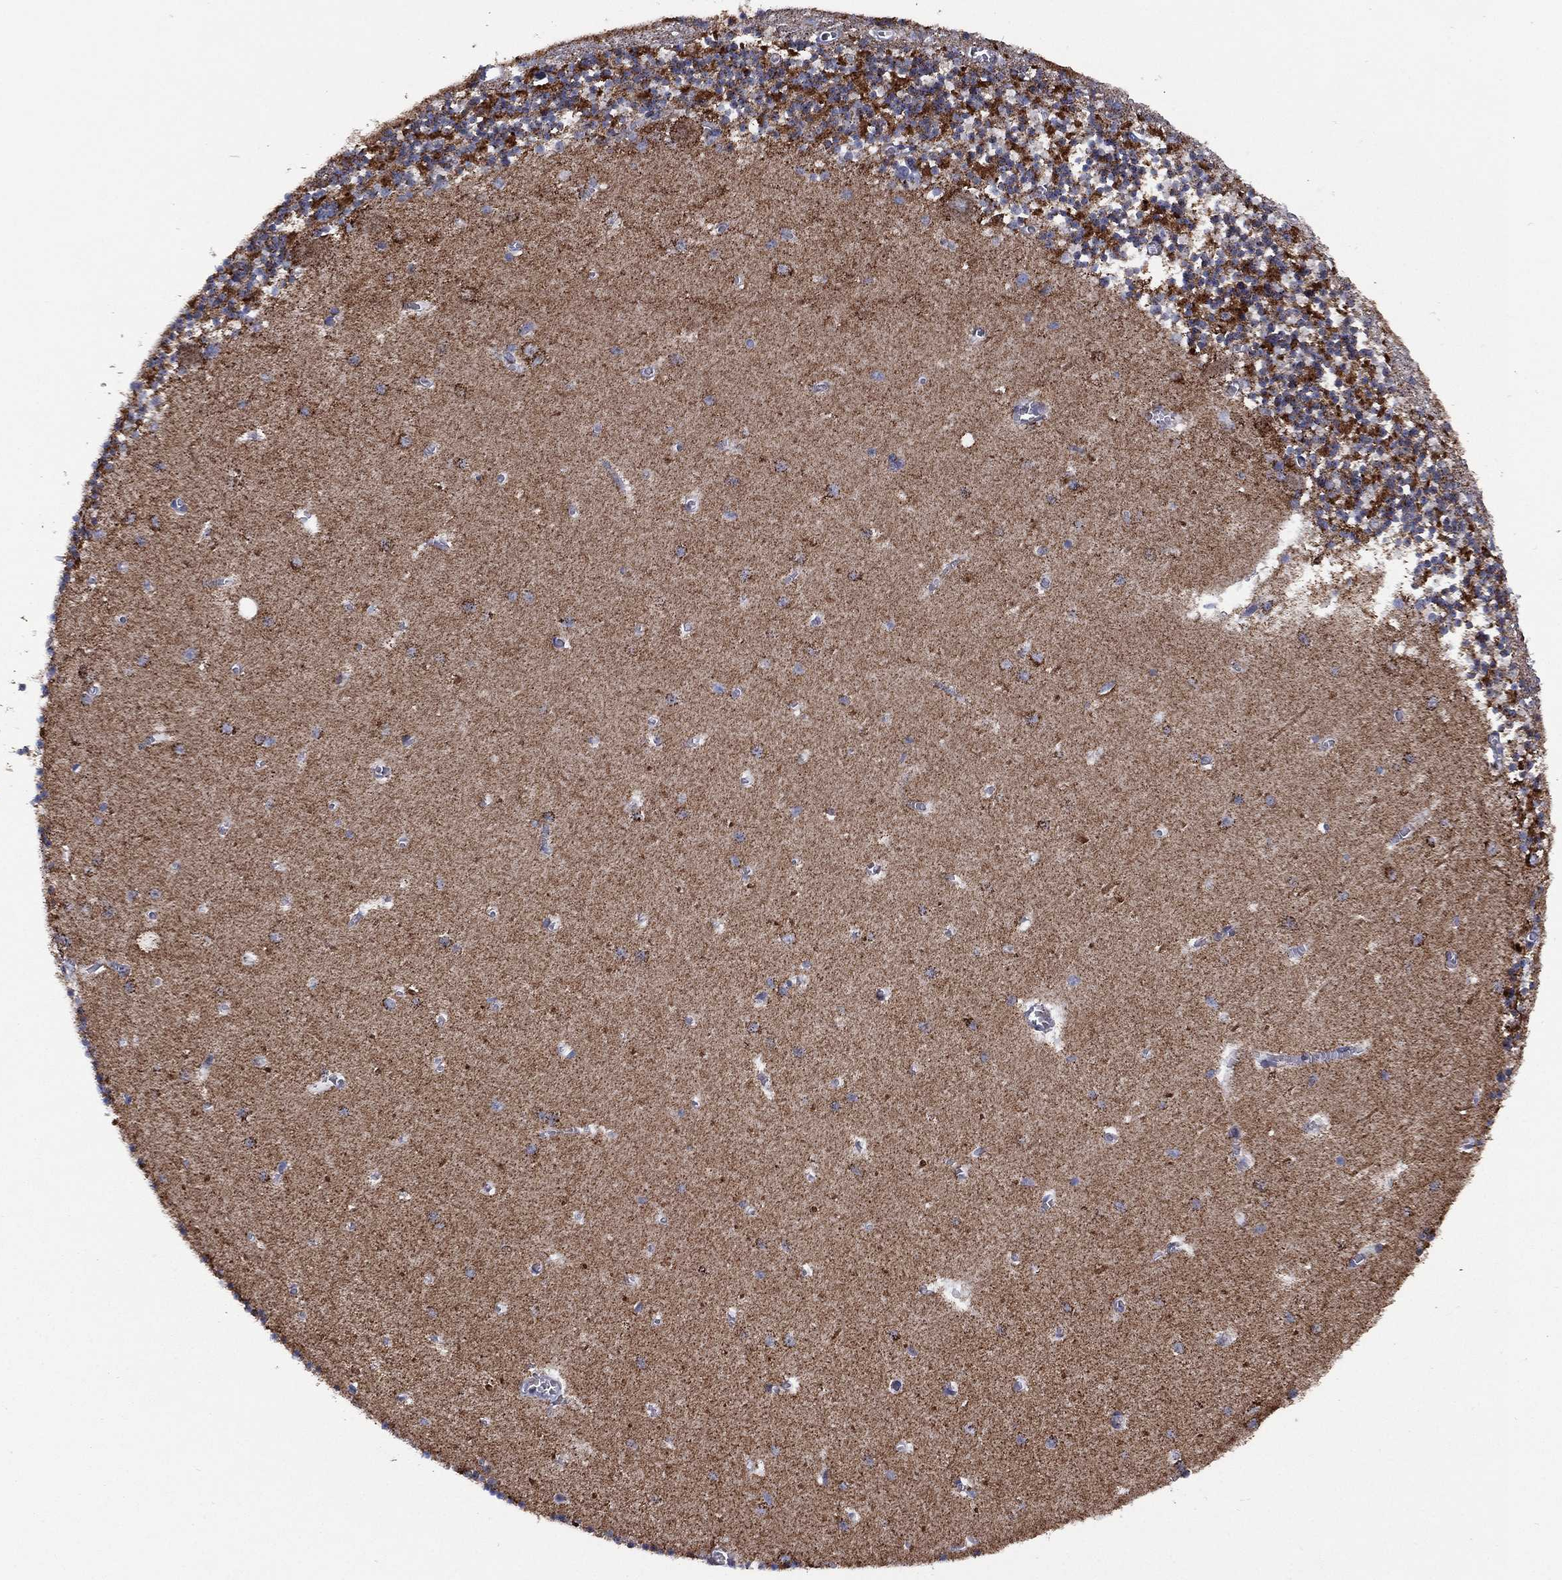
{"staining": {"intensity": "negative", "quantity": "none", "location": "none"}, "tissue": "cerebellum", "cell_type": "Cells in granular layer", "image_type": "normal", "snomed": [{"axis": "morphology", "description": "Normal tissue, NOS"}, {"axis": "topography", "description": "Cerebellum"}], "caption": "Immunohistochemistry photomicrograph of benign human cerebellum stained for a protein (brown), which shows no positivity in cells in granular layer.", "gene": "PPP2R5A", "patient": {"sex": "female", "age": 64}}